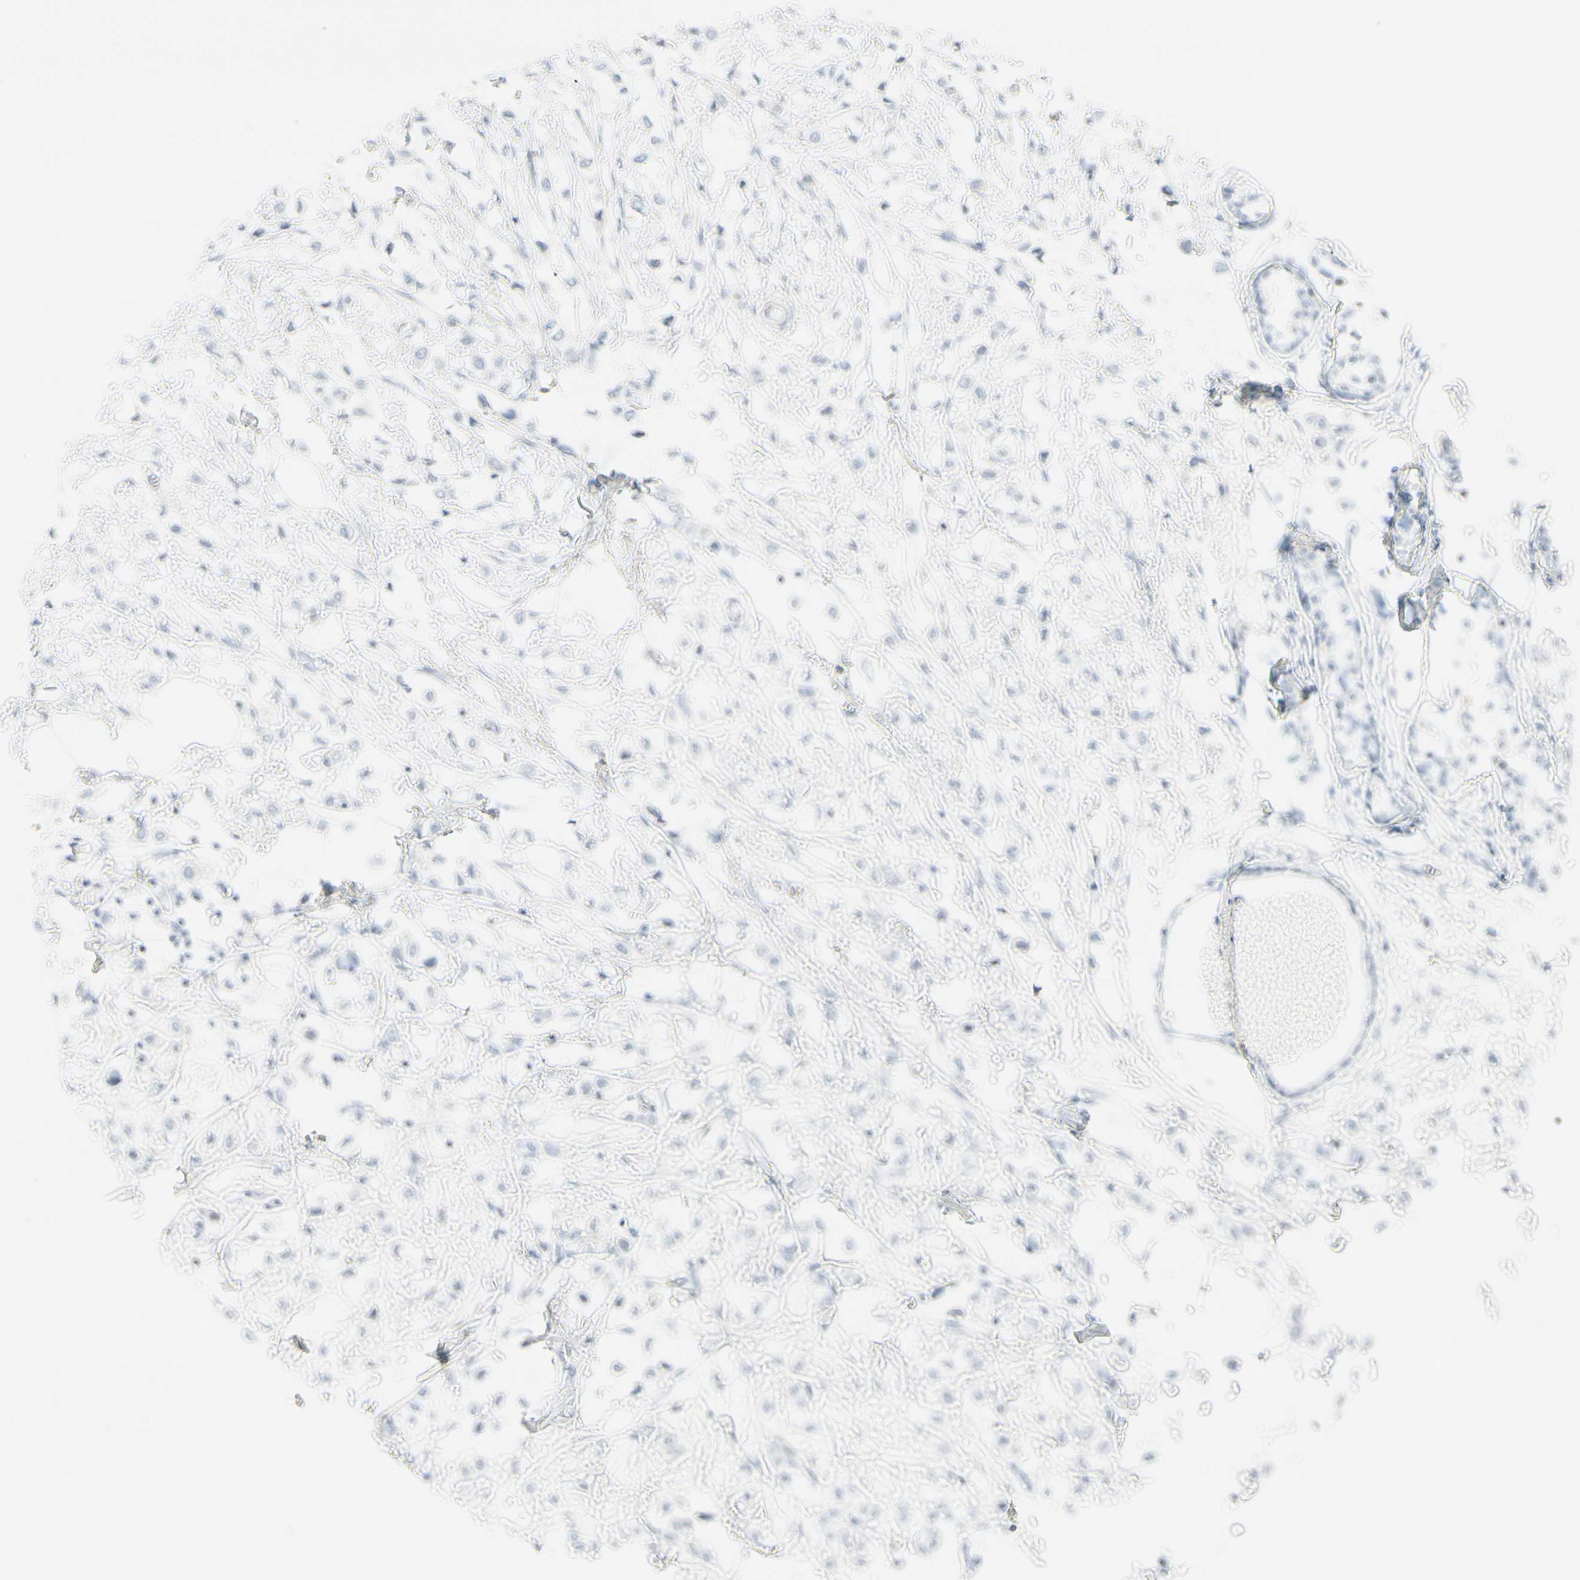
{"staining": {"intensity": "negative", "quantity": "none", "location": "none"}, "tissue": "breast cancer", "cell_type": "Tumor cells", "image_type": "cancer", "snomed": [{"axis": "morphology", "description": "Lobular carcinoma"}, {"axis": "topography", "description": "Breast"}], "caption": "Tumor cells show no significant protein expression in breast cancer.", "gene": "CDHR5", "patient": {"sex": "female", "age": 51}}